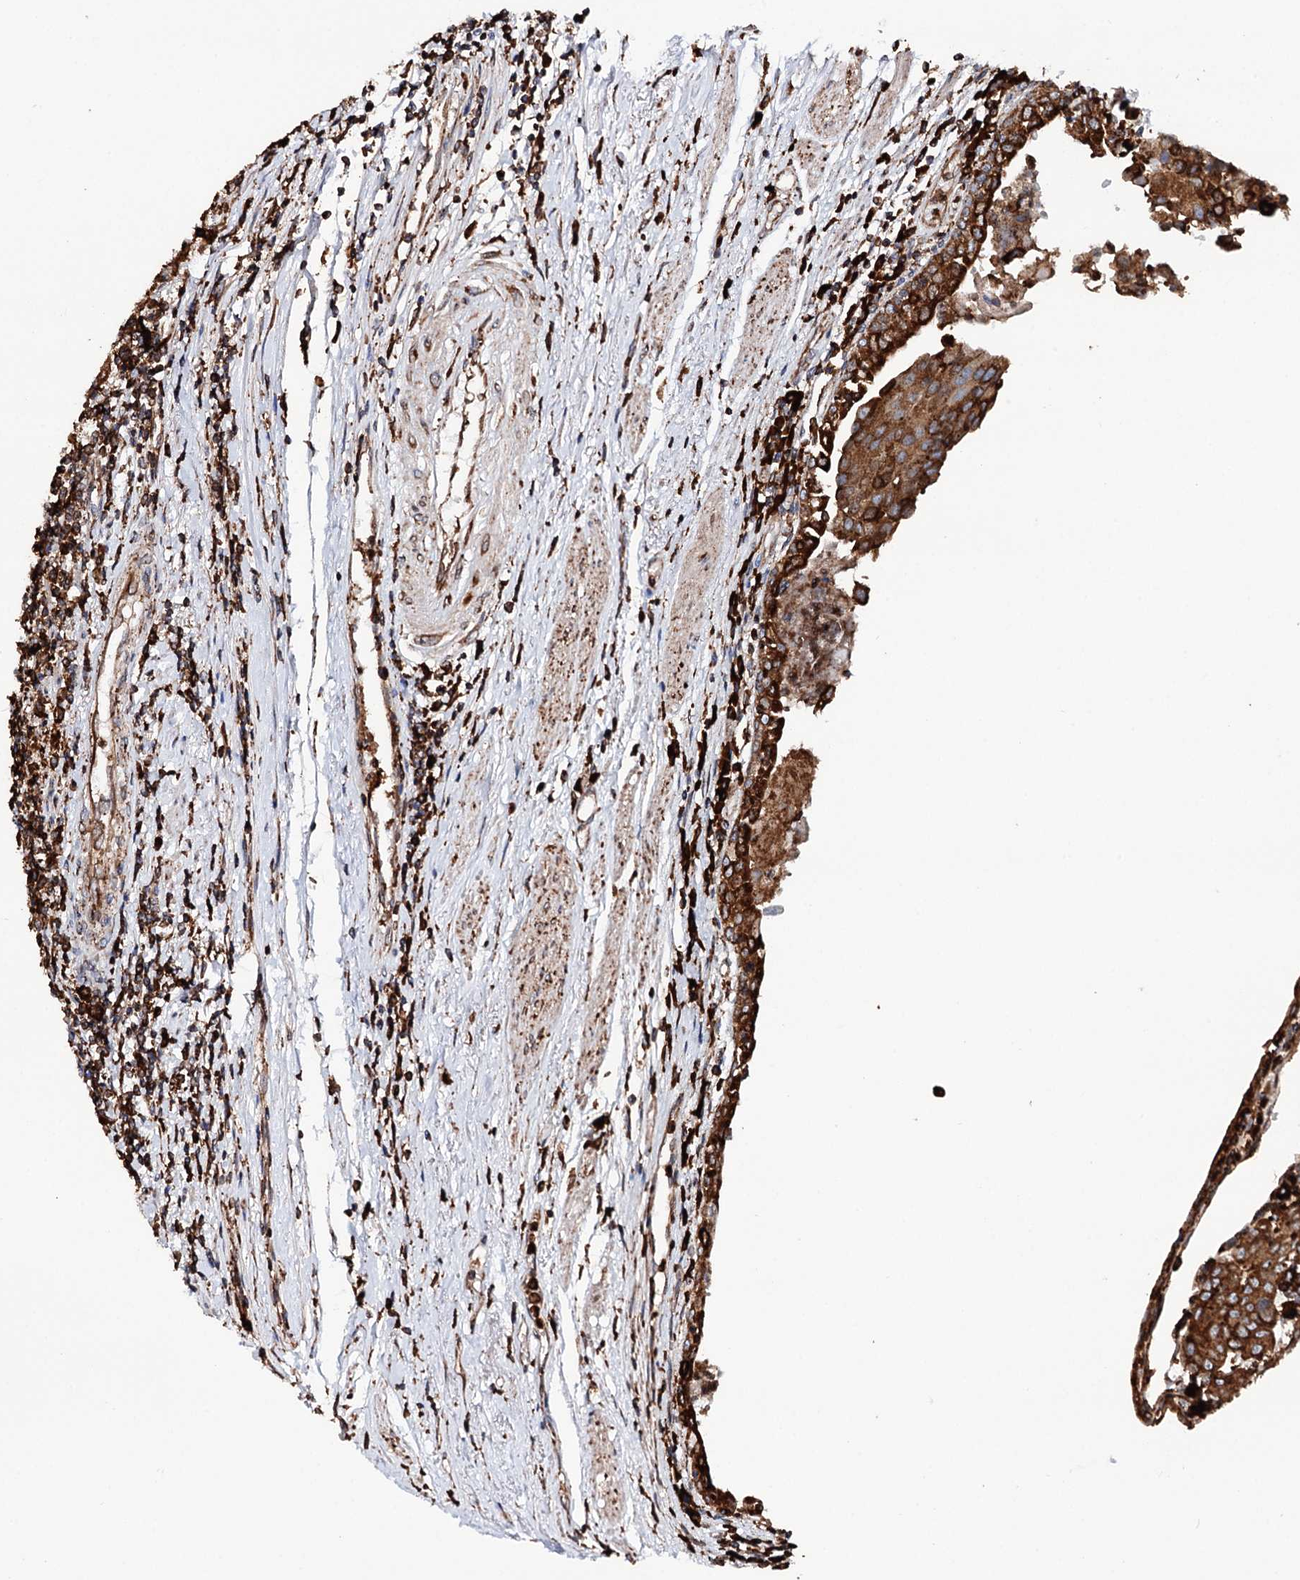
{"staining": {"intensity": "strong", "quantity": ">75%", "location": "cytoplasmic/membranous"}, "tissue": "urothelial cancer", "cell_type": "Tumor cells", "image_type": "cancer", "snomed": [{"axis": "morphology", "description": "Urothelial carcinoma, High grade"}, {"axis": "topography", "description": "Urinary bladder"}], "caption": "Immunohistochemical staining of human urothelial cancer reveals high levels of strong cytoplasmic/membranous positivity in about >75% of tumor cells.", "gene": "ERP29", "patient": {"sex": "female", "age": 85}}